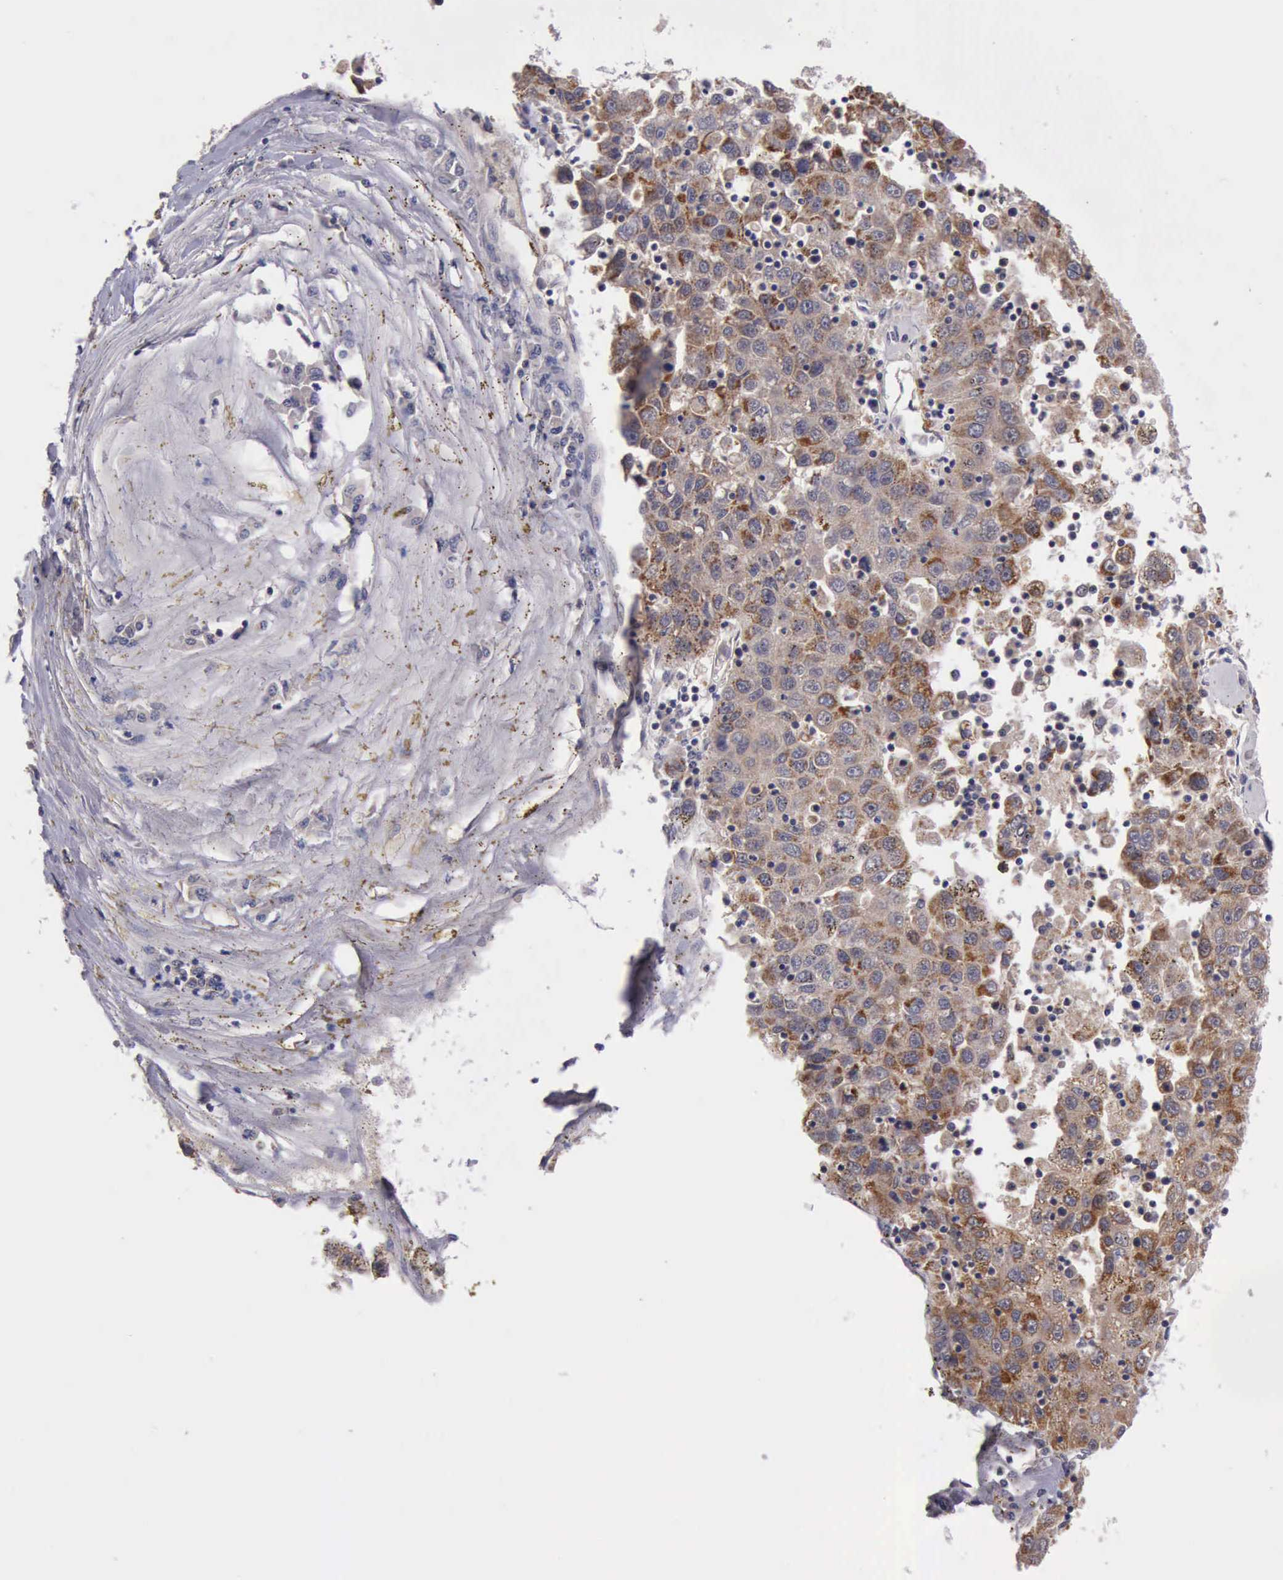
{"staining": {"intensity": "moderate", "quantity": ">75%", "location": "cytoplasmic/membranous"}, "tissue": "liver cancer", "cell_type": "Tumor cells", "image_type": "cancer", "snomed": [{"axis": "morphology", "description": "Carcinoma, Hepatocellular, NOS"}, {"axis": "topography", "description": "Liver"}], "caption": "This is a photomicrograph of immunohistochemistry staining of liver cancer (hepatocellular carcinoma), which shows moderate expression in the cytoplasmic/membranous of tumor cells.", "gene": "TXN2", "patient": {"sex": "male", "age": 49}}